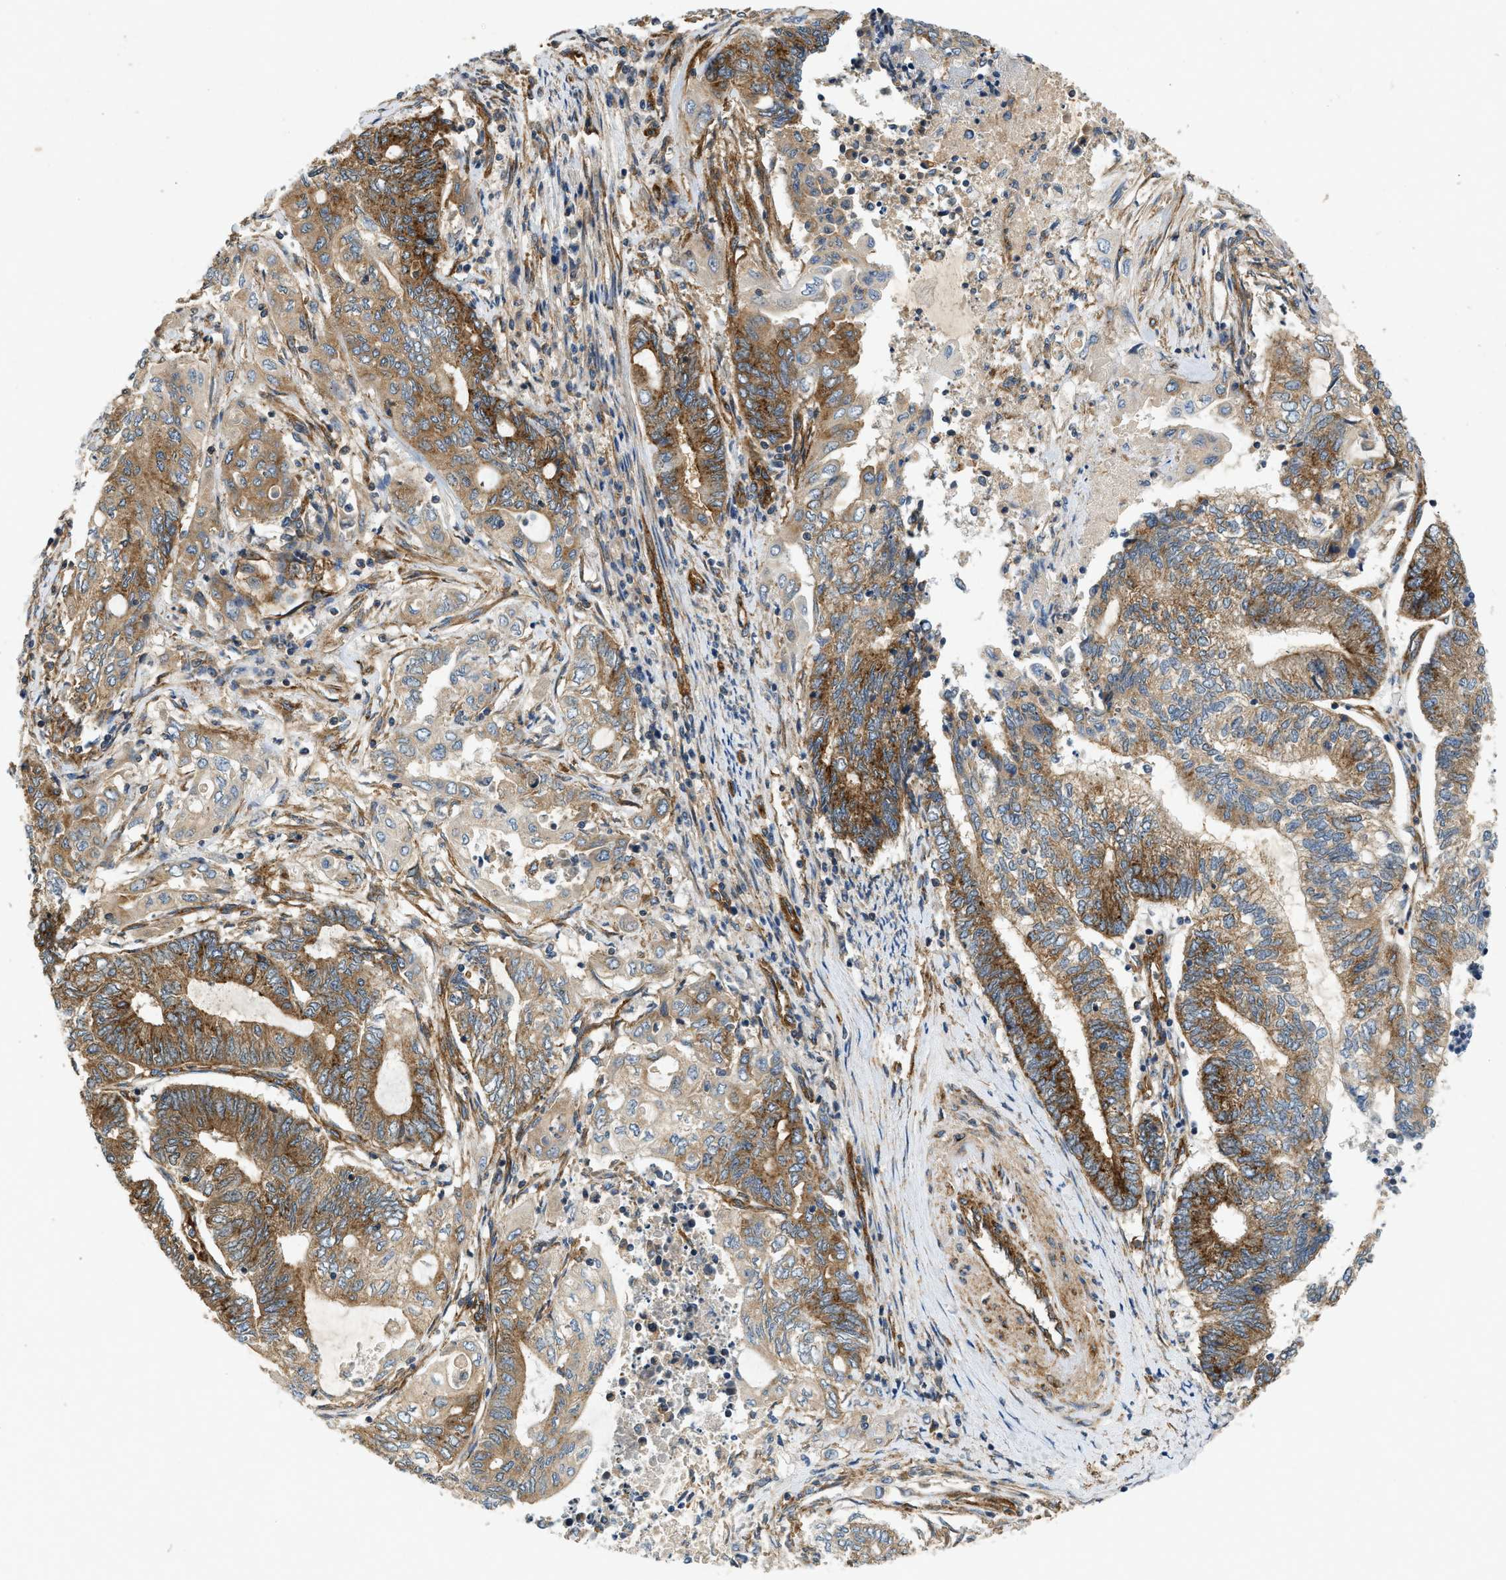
{"staining": {"intensity": "moderate", "quantity": ">75%", "location": "cytoplasmic/membranous"}, "tissue": "endometrial cancer", "cell_type": "Tumor cells", "image_type": "cancer", "snomed": [{"axis": "morphology", "description": "Adenocarcinoma, NOS"}, {"axis": "topography", "description": "Uterus"}, {"axis": "topography", "description": "Endometrium"}], "caption": "A photomicrograph showing moderate cytoplasmic/membranous positivity in about >75% of tumor cells in adenocarcinoma (endometrial), as visualized by brown immunohistochemical staining.", "gene": "HIP1", "patient": {"sex": "female", "age": 70}}